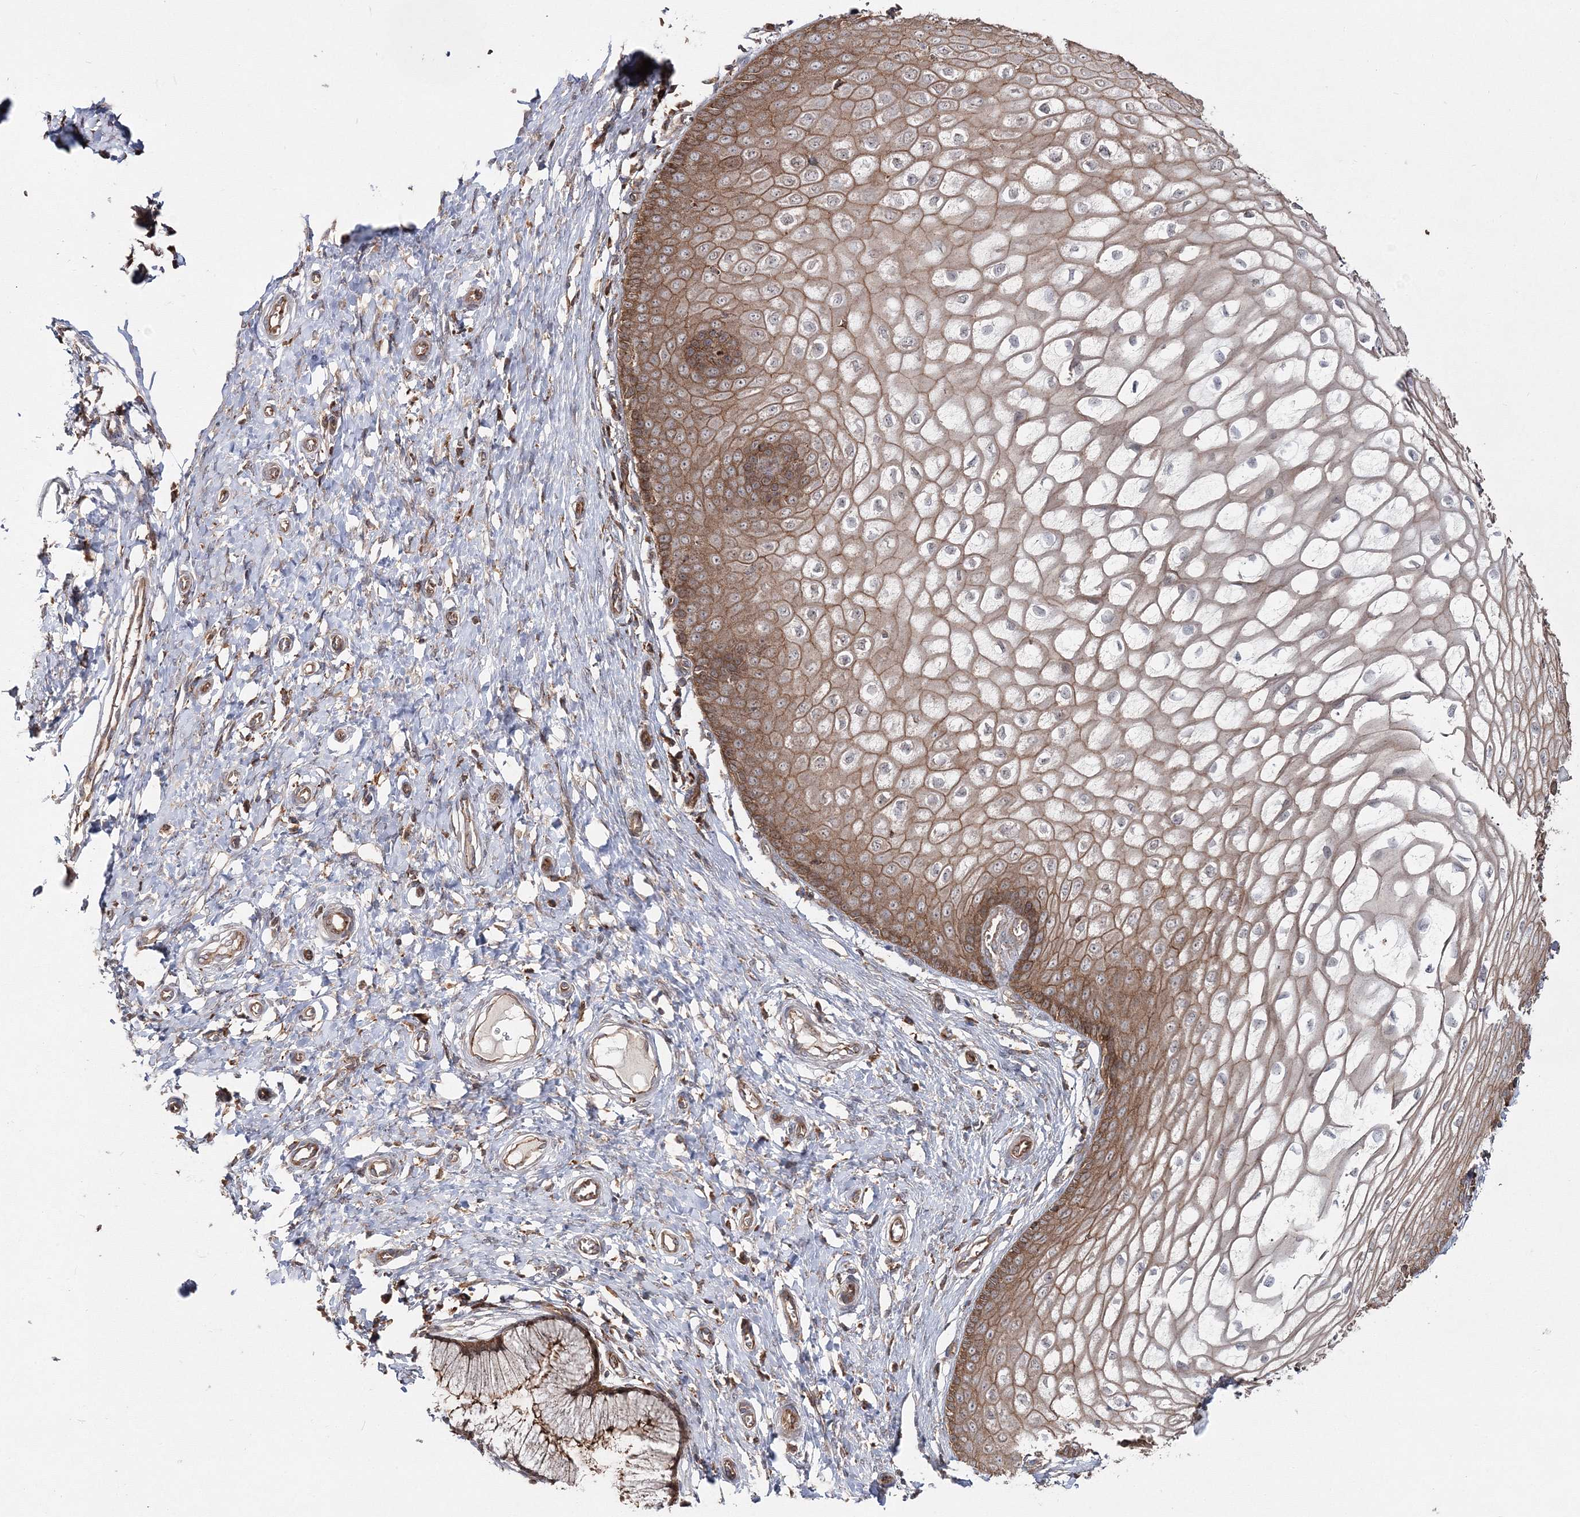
{"staining": {"intensity": "strong", "quantity": ">75%", "location": "cytoplasmic/membranous"}, "tissue": "cervix", "cell_type": "Glandular cells", "image_type": "normal", "snomed": [{"axis": "morphology", "description": "Normal tissue, NOS"}, {"axis": "topography", "description": "Cervix"}], "caption": "Normal cervix demonstrates strong cytoplasmic/membranous expression in about >75% of glandular cells, visualized by immunohistochemistry.", "gene": "PCBD2", "patient": {"sex": "female", "age": 55}}